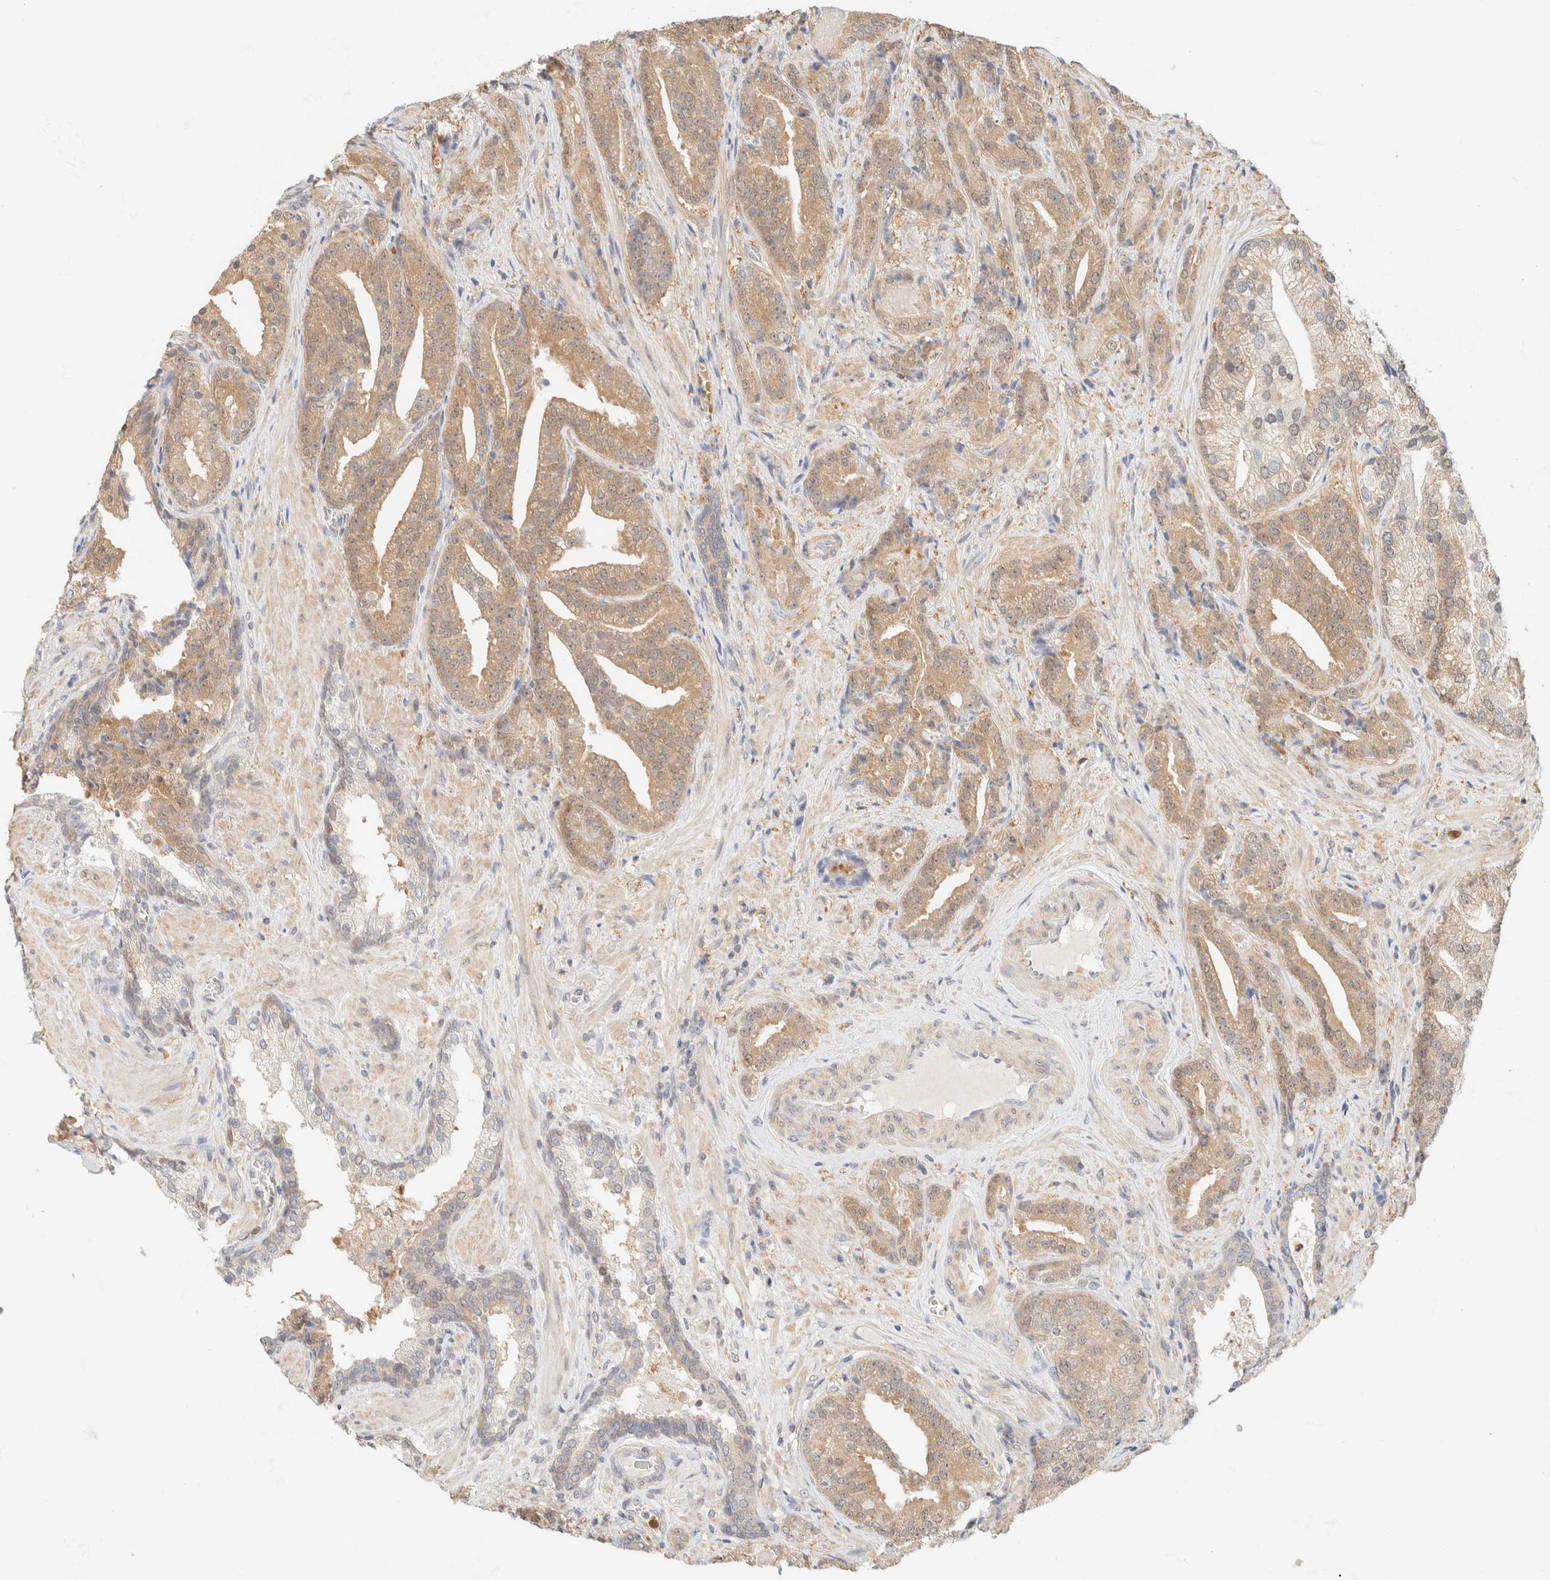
{"staining": {"intensity": "moderate", "quantity": ">75%", "location": "cytoplasmic/membranous"}, "tissue": "prostate cancer", "cell_type": "Tumor cells", "image_type": "cancer", "snomed": [{"axis": "morphology", "description": "Adenocarcinoma, Low grade"}, {"axis": "topography", "description": "Prostate"}], "caption": "Moderate cytoplasmic/membranous staining for a protein is present in about >75% of tumor cells of prostate cancer using immunohistochemistry.", "gene": "GPI", "patient": {"sex": "male", "age": 67}}